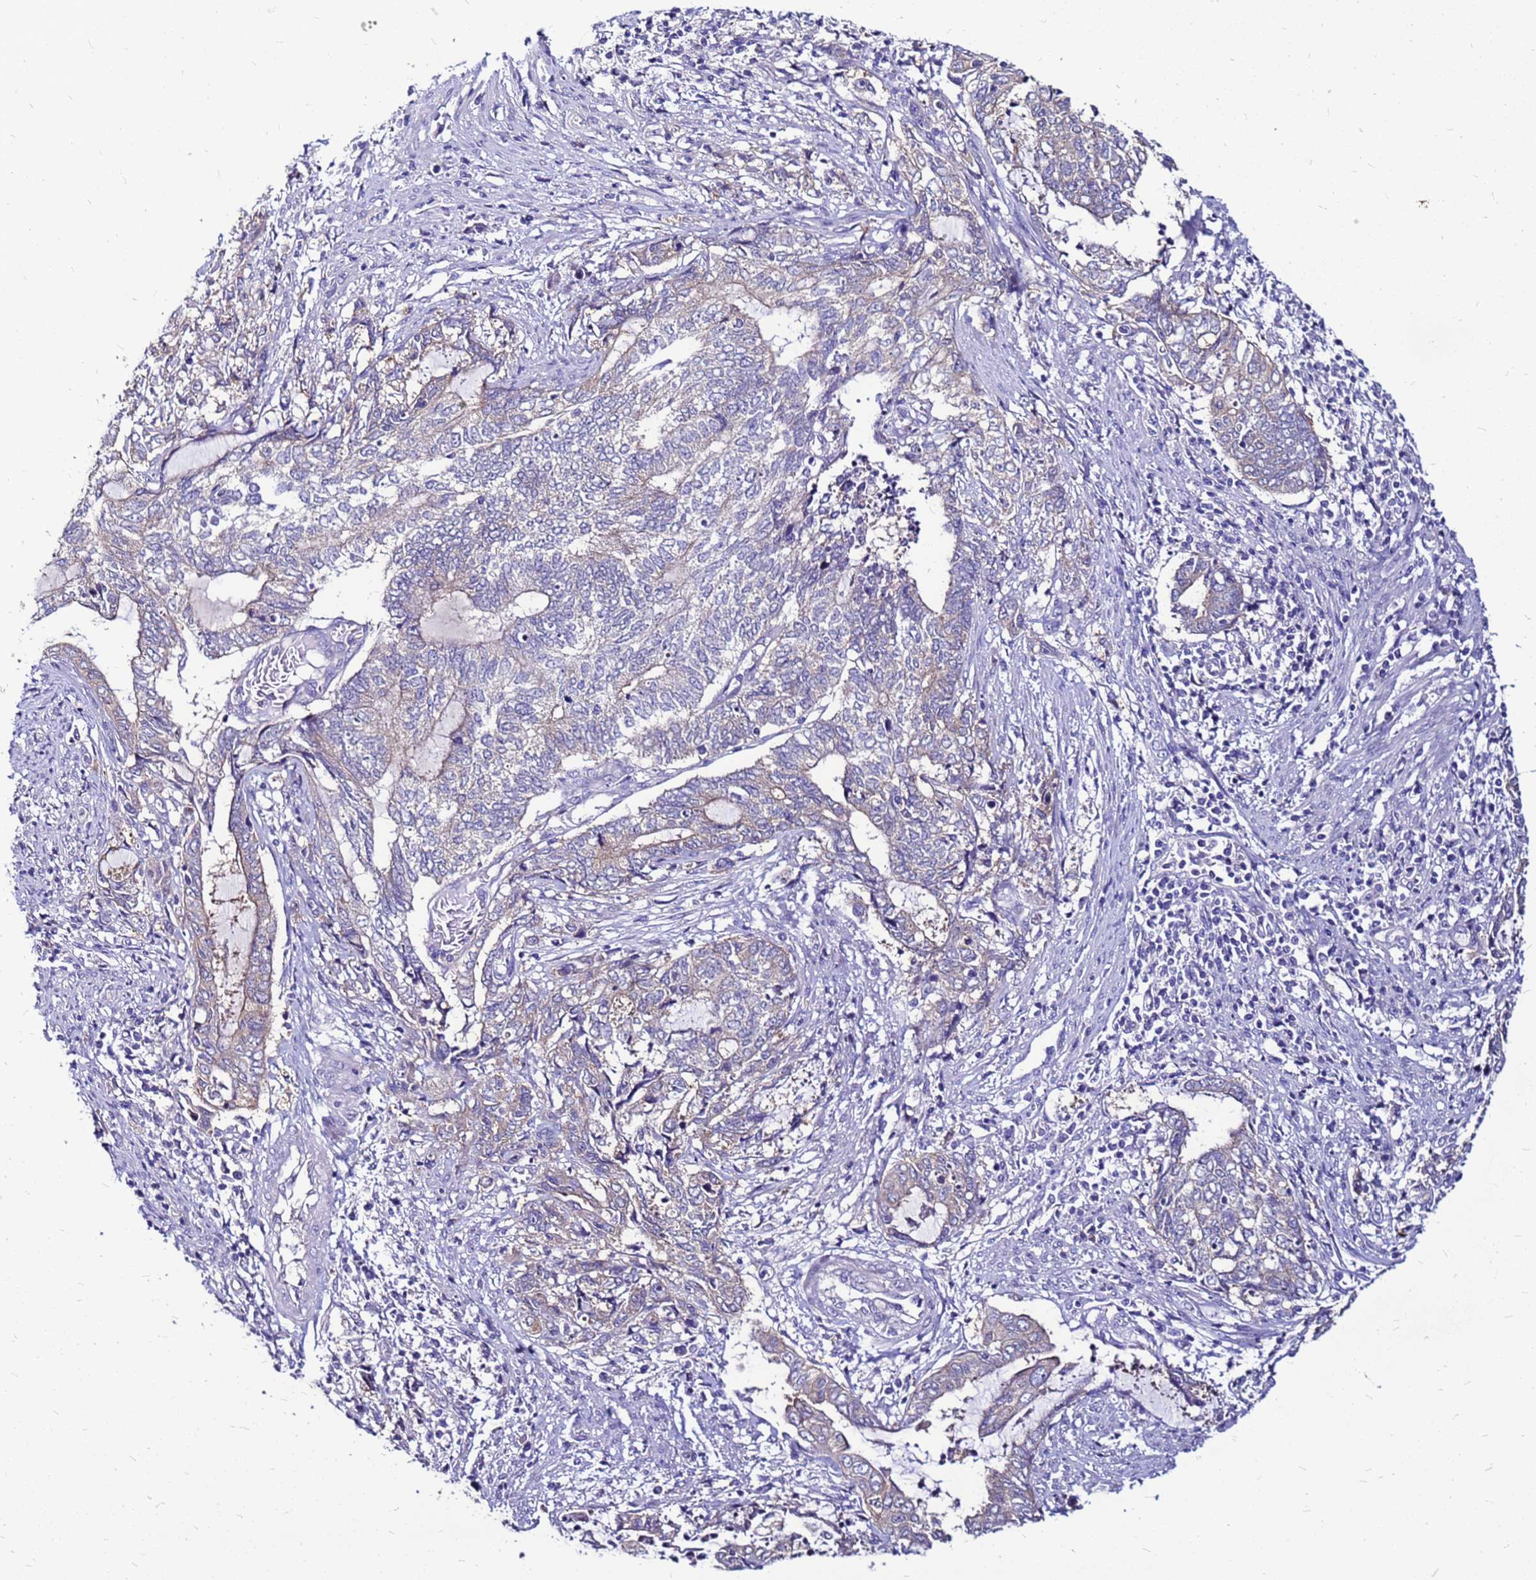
{"staining": {"intensity": "negative", "quantity": "none", "location": "none"}, "tissue": "endometrial cancer", "cell_type": "Tumor cells", "image_type": "cancer", "snomed": [{"axis": "morphology", "description": "Adenocarcinoma, NOS"}, {"axis": "topography", "description": "Uterus"}, {"axis": "topography", "description": "Endometrium"}], "caption": "There is no significant staining in tumor cells of endometrial cancer. (DAB (3,3'-diaminobenzidine) immunohistochemistry visualized using brightfield microscopy, high magnification).", "gene": "ARHGEF5", "patient": {"sex": "female", "age": 70}}